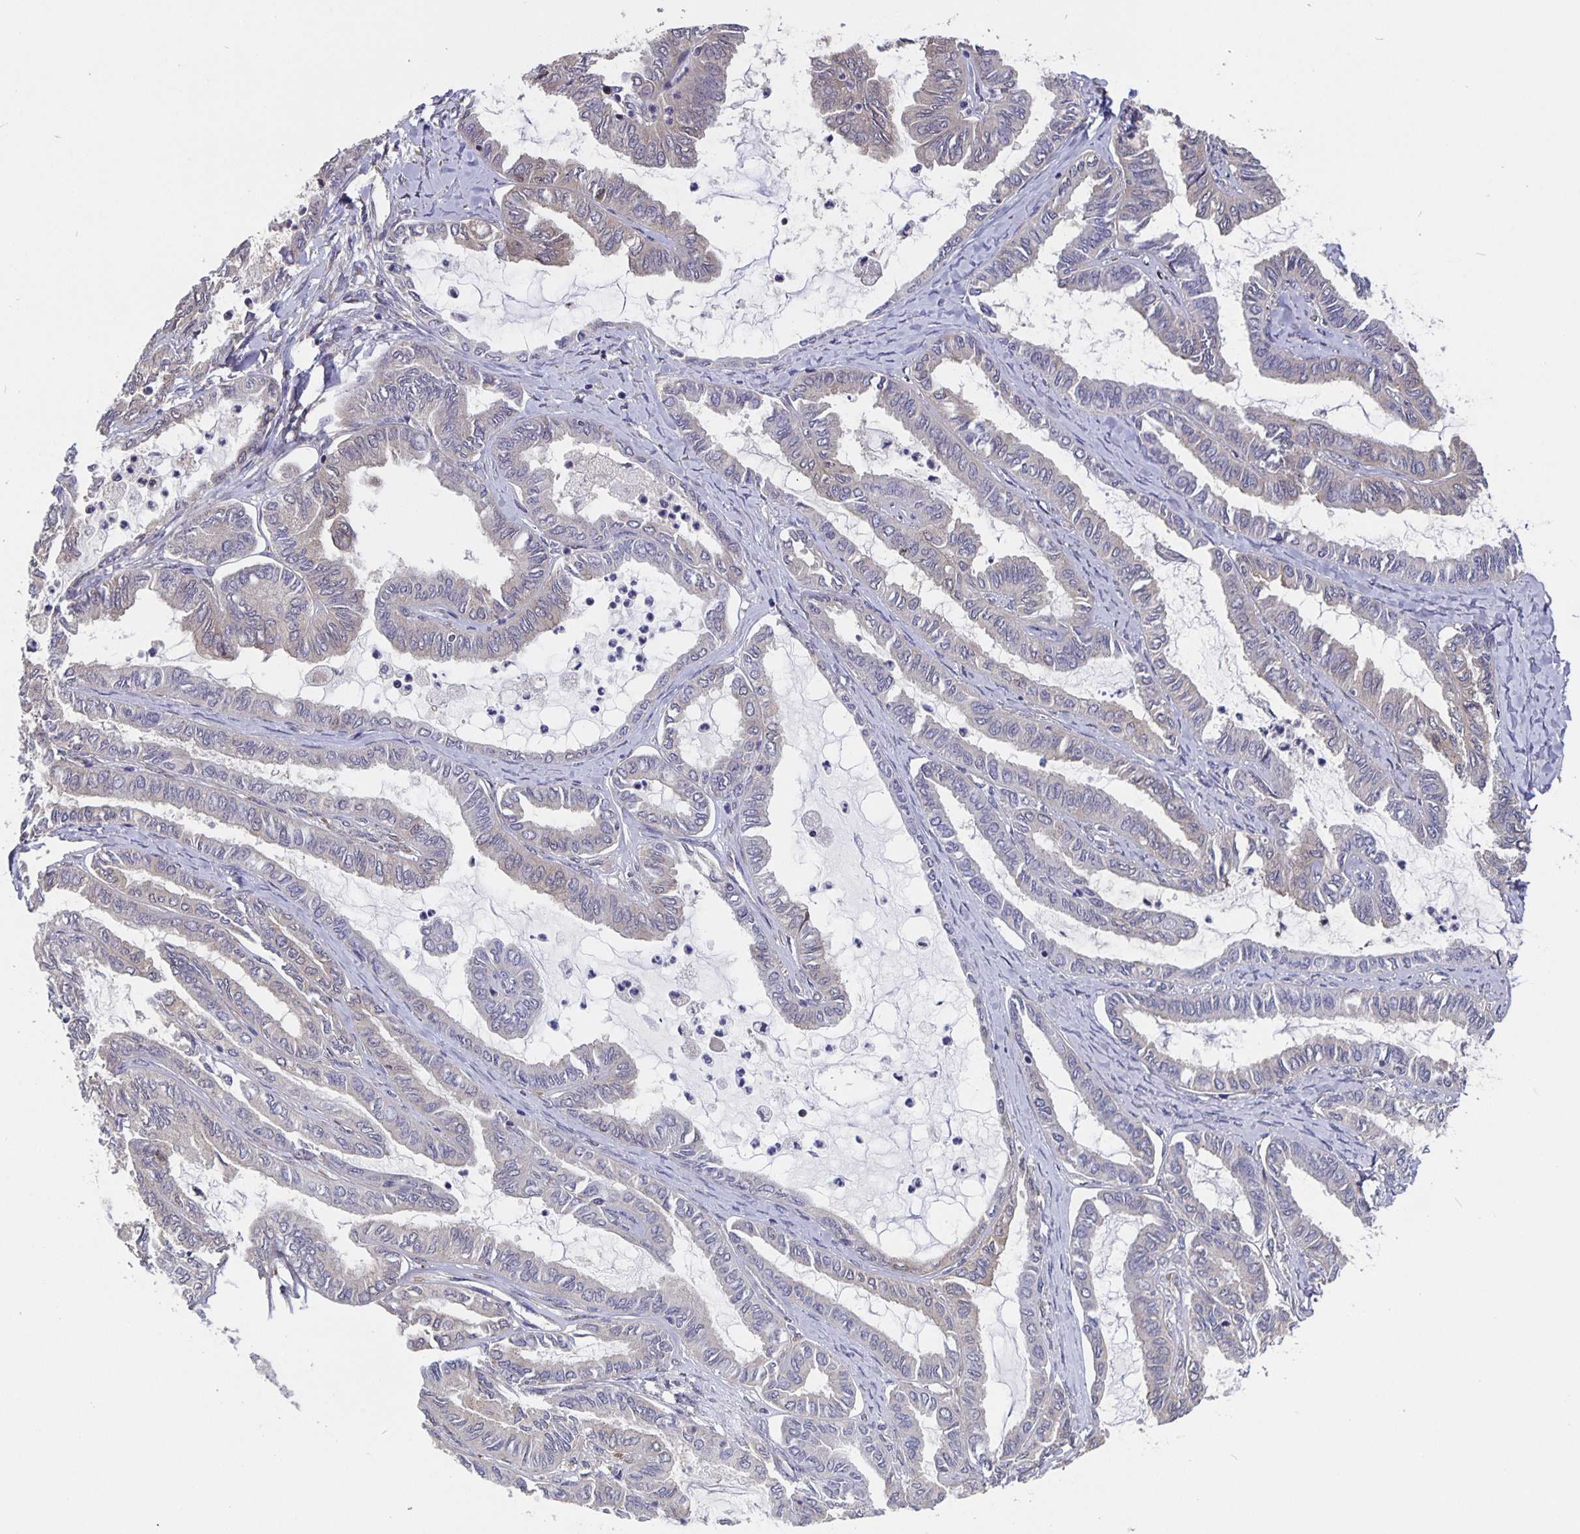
{"staining": {"intensity": "weak", "quantity": "<25%", "location": "cytoplasmic/membranous"}, "tissue": "ovarian cancer", "cell_type": "Tumor cells", "image_type": "cancer", "snomed": [{"axis": "morphology", "description": "Carcinoma, endometroid"}, {"axis": "topography", "description": "Ovary"}], "caption": "Protein analysis of ovarian cancer demonstrates no significant expression in tumor cells.", "gene": "FEM1C", "patient": {"sex": "female", "age": 70}}